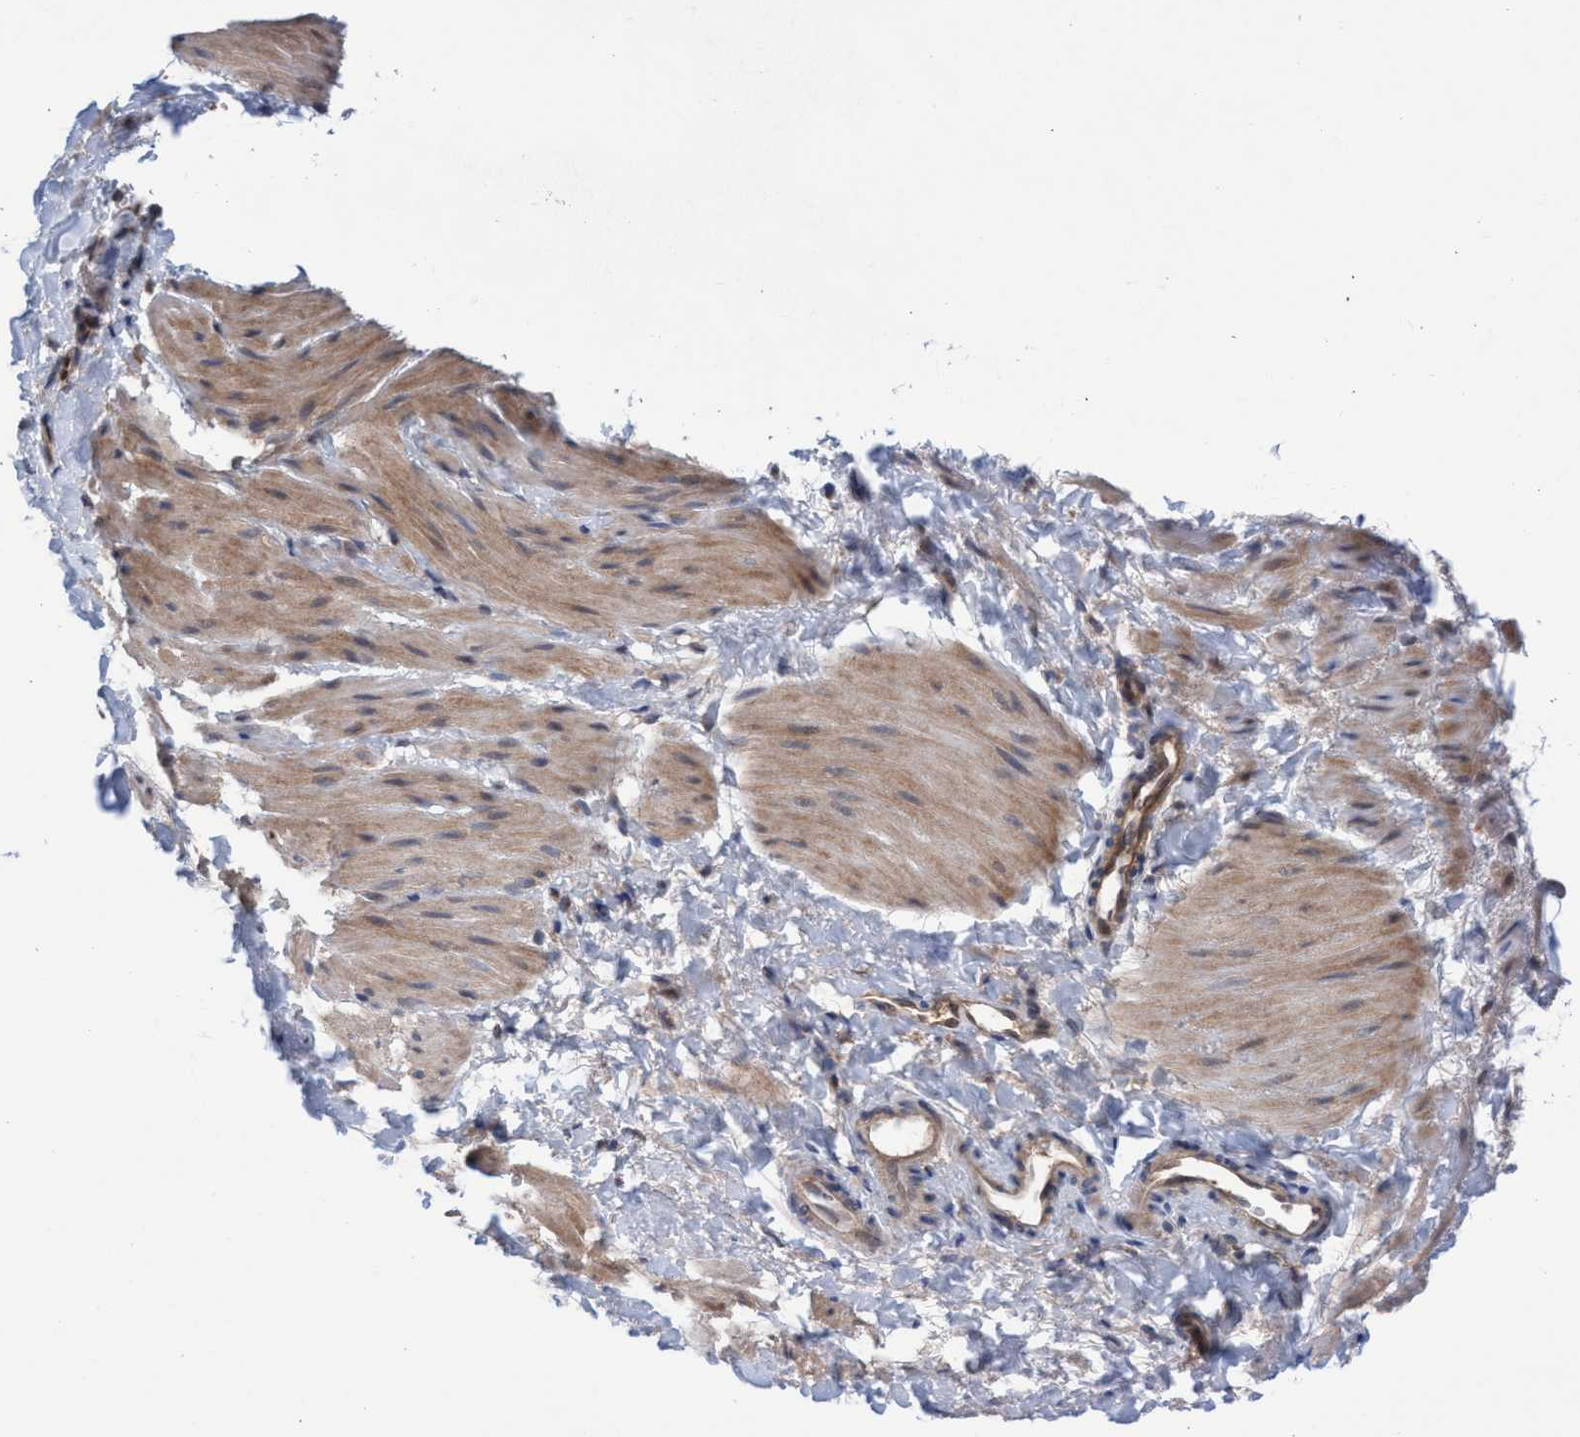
{"staining": {"intensity": "weak", "quantity": ">75%", "location": "cytoplasmic/membranous"}, "tissue": "smooth muscle", "cell_type": "Smooth muscle cells", "image_type": "normal", "snomed": [{"axis": "morphology", "description": "Normal tissue, NOS"}, {"axis": "topography", "description": "Smooth muscle"}], "caption": "A low amount of weak cytoplasmic/membranous staining is seen in about >75% of smooth muscle cells in normal smooth muscle.", "gene": "GLOD4", "patient": {"sex": "male", "age": 16}}